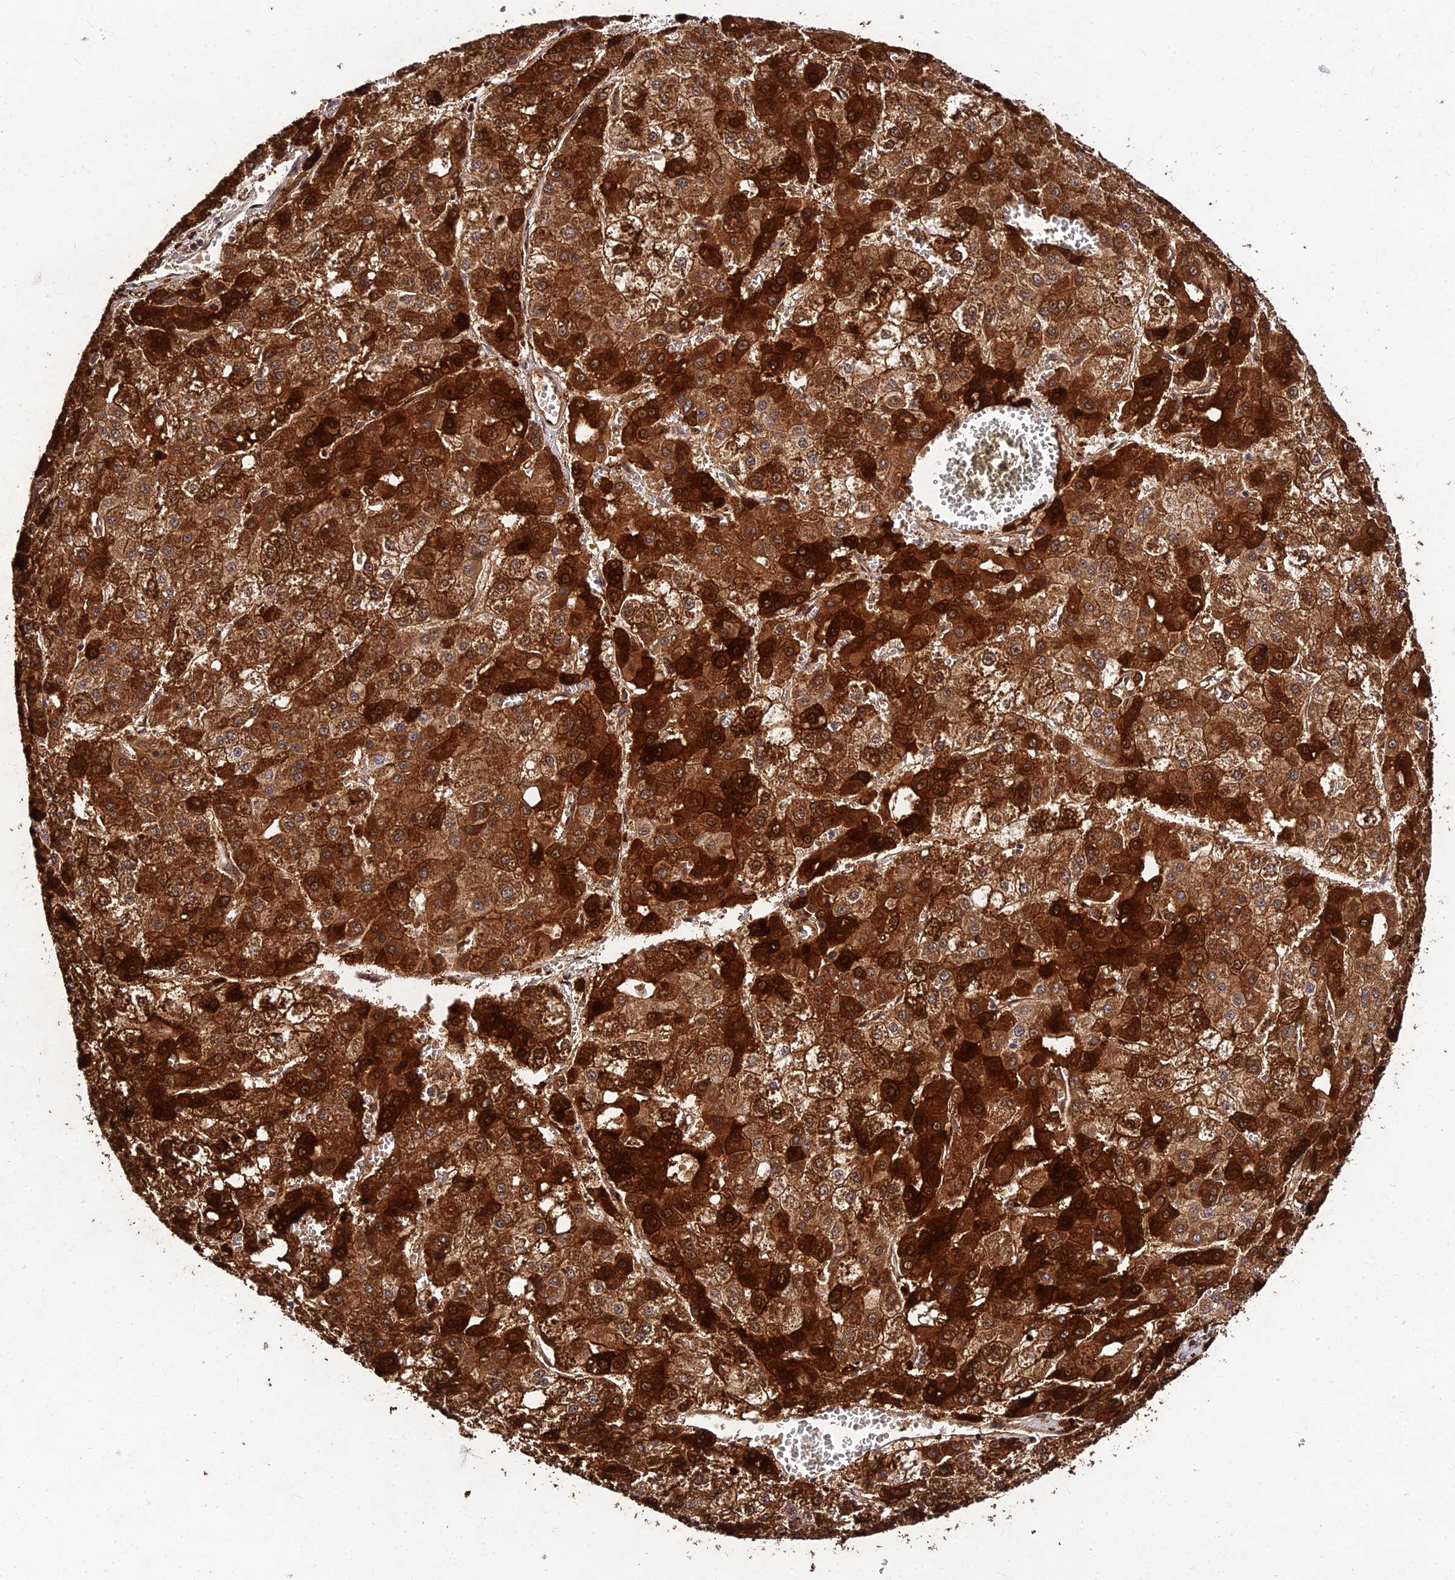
{"staining": {"intensity": "strong", "quantity": ">75%", "location": "cytoplasmic/membranous,nuclear"}, "tissue": "liver cancer", "cell_type": "Tumor cells", "image_type": "cancer", "snomed": [{"axis": "morphology", "description": "Carcinoma, Hepatocellular, NOS"}, {"axis": "topography", "description": "Liver"}], "caption": "Brown immunohistochemical staining in human liver hepatocellular carcinoma demonstrates strong cytoplasmic/membranous and nuclear expression in about >75% of tumor cells. The staining is performed using DAB brown chromogen to label protein expression. The nuclei are counter-stained blue using hematoxylin.", "gene": "MKKS", "patient": {"sex": "male", "age": 47}}